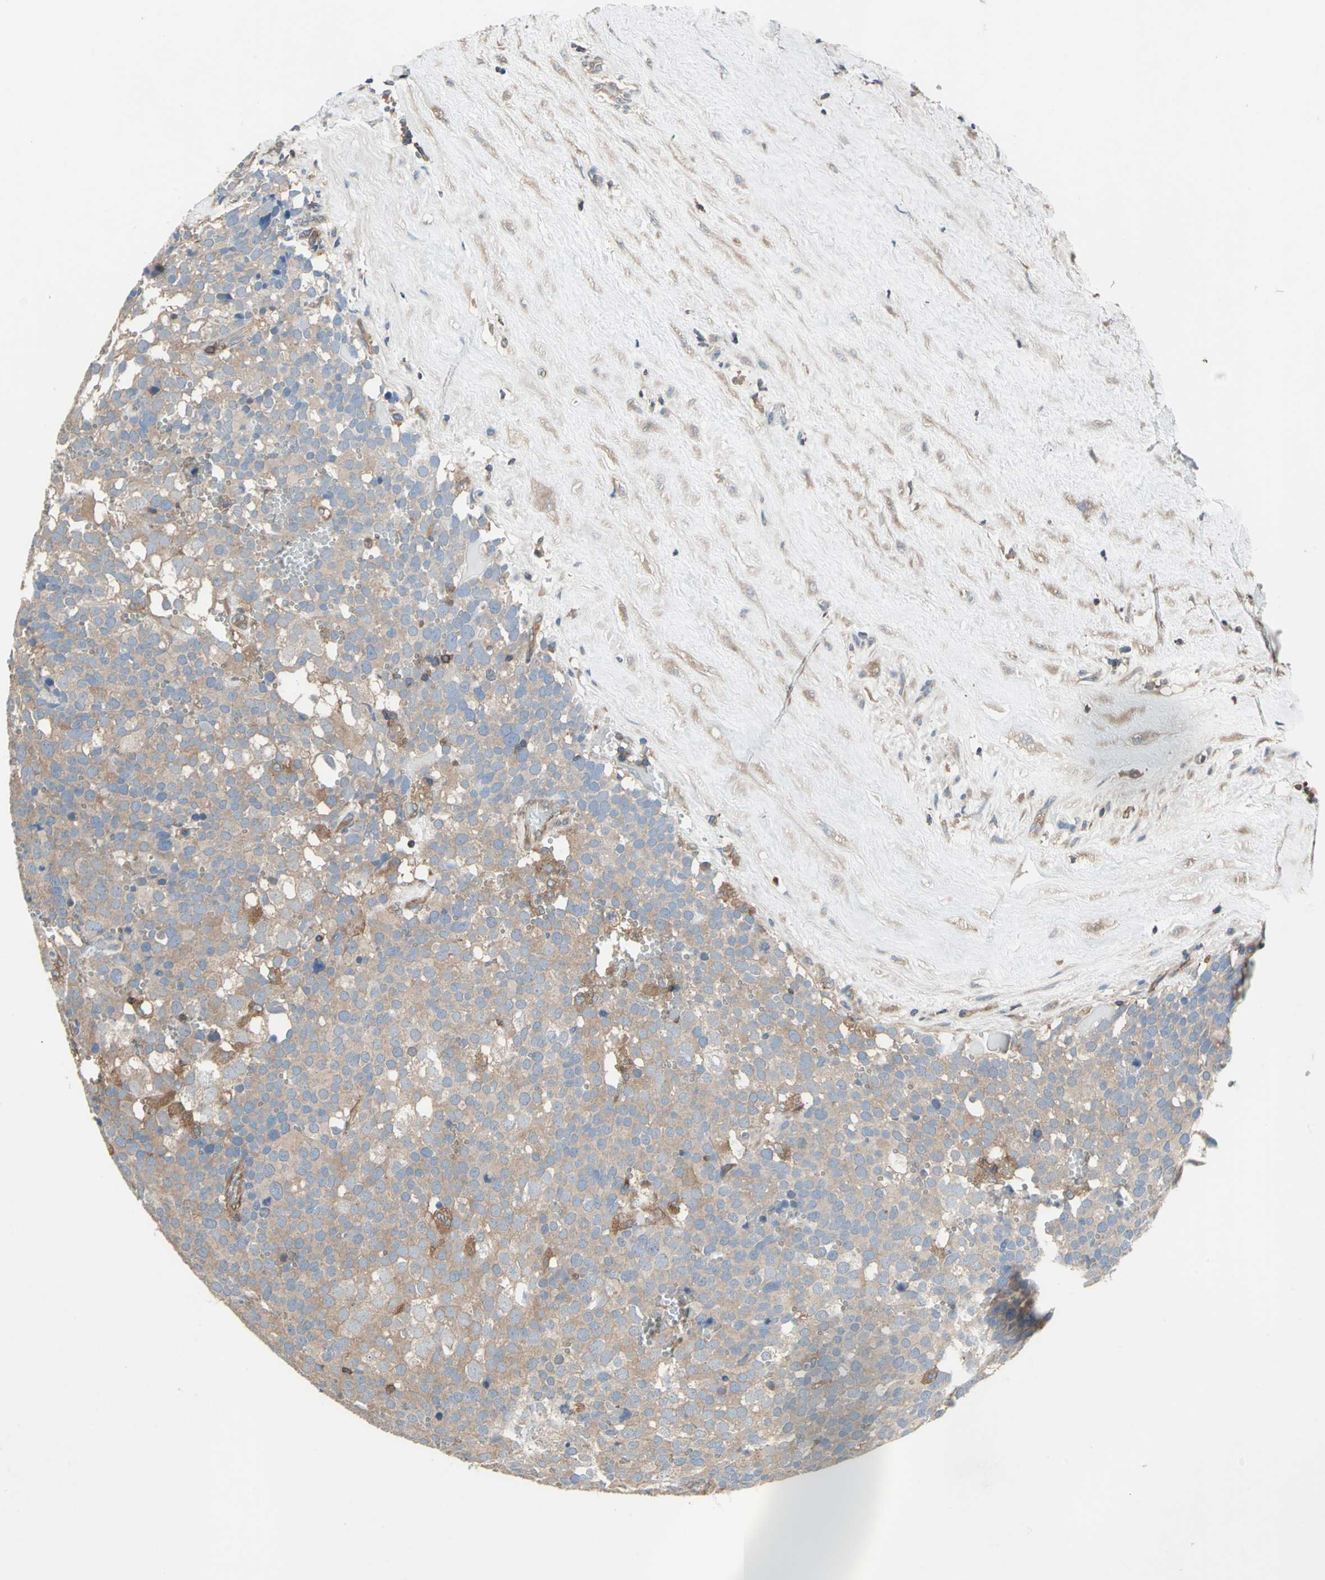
{"staining": {"intensity": "moderate", "quantity": ">75%", "location": "cytoplasmic/membranous"}, "tissue": "testis cancer", "cell_type": "Tumor cells", "image_type": "cancer", "snomed": [{"axis": "morphology", "description": "Seminoma, NOS"}, {"axis": "topography", "description": "Testis"}], "caption": "Immunohistochemical staining of testis cancer (seminoma) exhibits moderate cytoplasmic/membranous protein expression in approximately >75% of tumor cells. (IHC, brightfield microscopy, high magnification).", "gene": "CAPN1", "patient": {"sex": "male", "age": 71}}